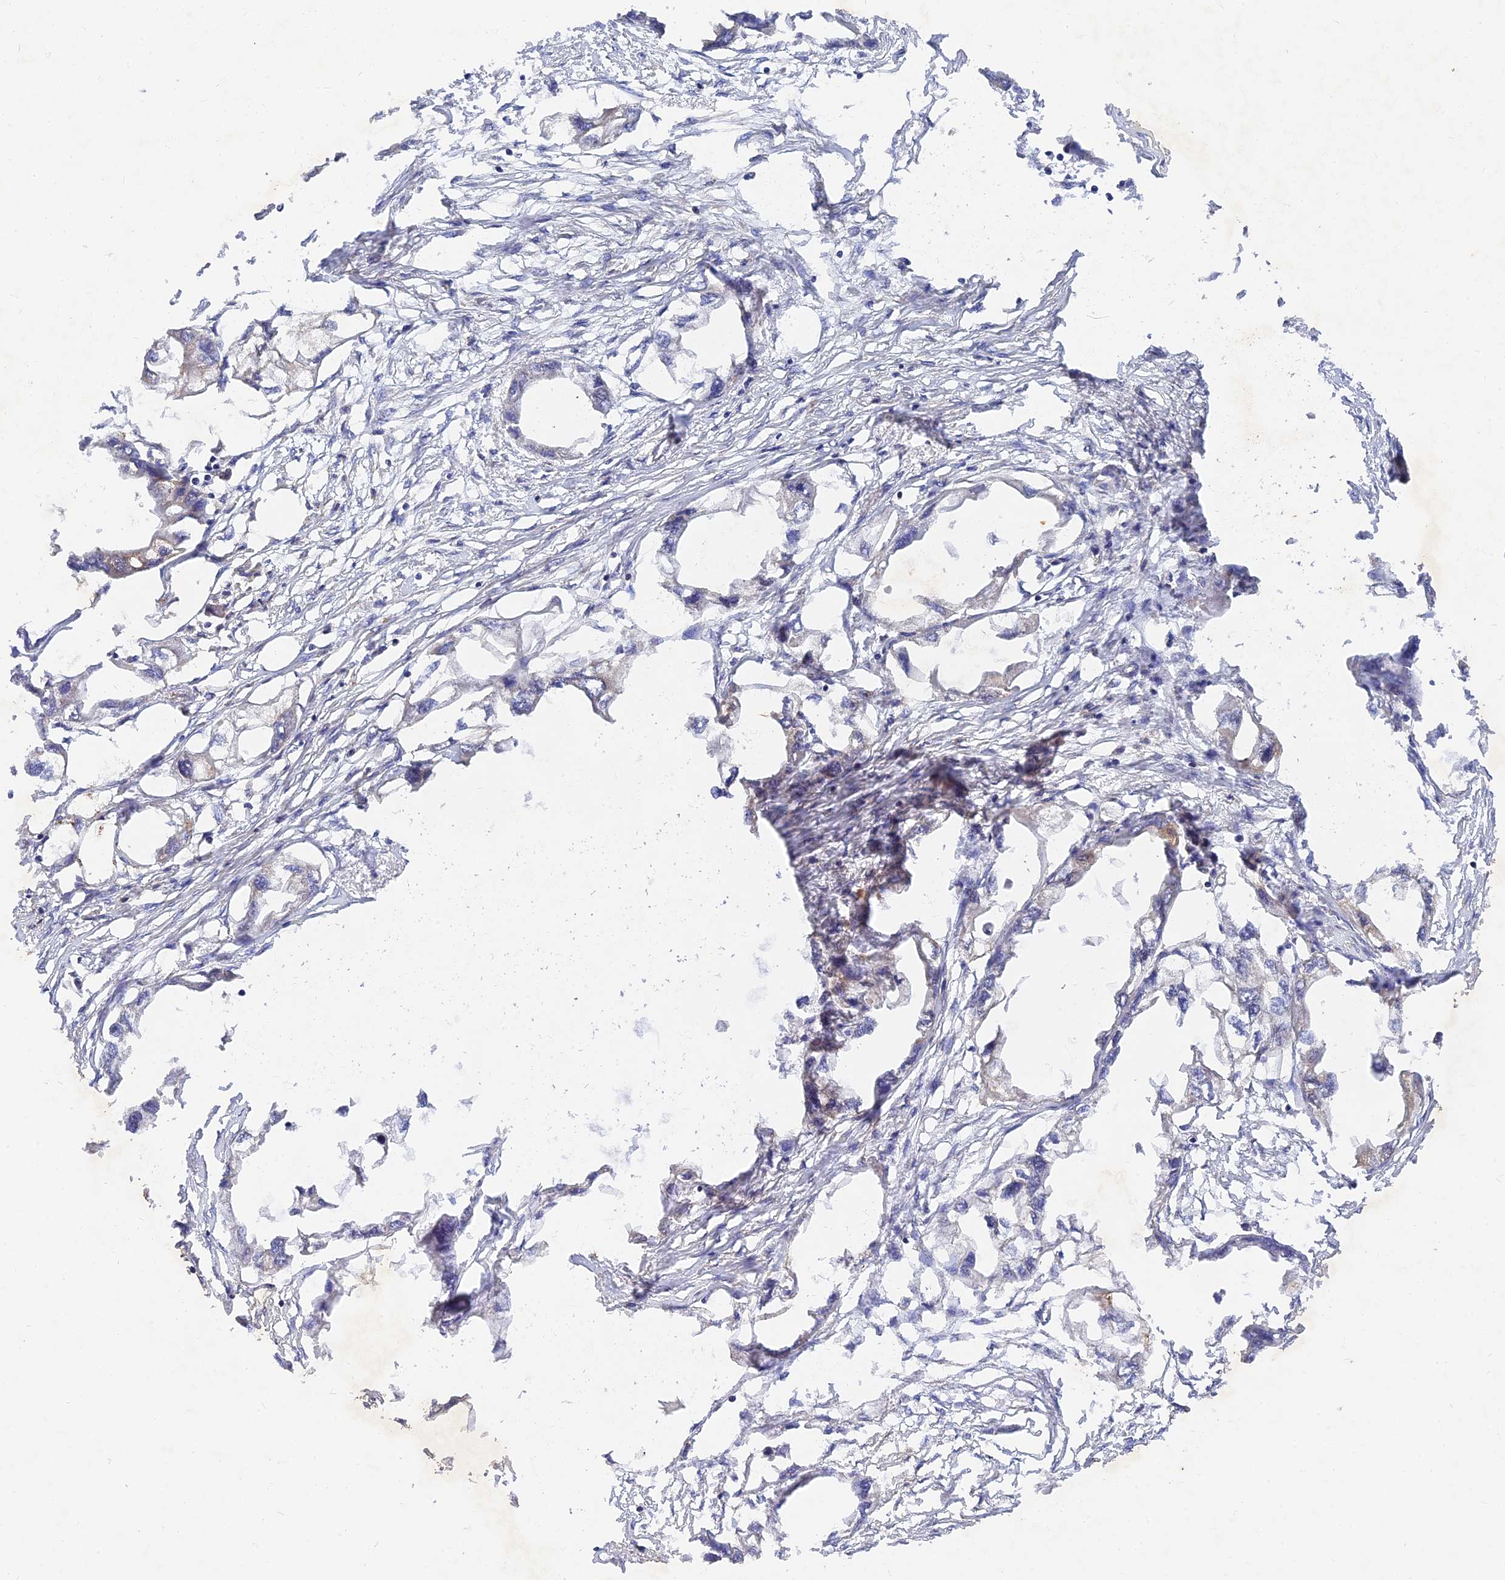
{"staining": {"intensity": "negative", "quantity": "none", "location": "none"}, "tissue": "endometrial cancer", "cell_type": "Tumor cells", "image_type": "cancer", "snomed": [{"axis": "morphology", "description": "Adenocarcinoma, NOS"}, {"axis": "morphology", "description": "Adenocarcinoma, metastatic, NOS"}, {"axis": "topography", "description": "Adipose tissue"}, {"axis": "topography", "description": "Endometrium"}], "caption": "Immunohistochemistry histopathology image of human adenocarcinoma (endometrial) stained for a protein (brown), which displays no positivity in tumor cells.", "gene": "SLC38A11", "patient": {"sex": "female", "age": 67}}